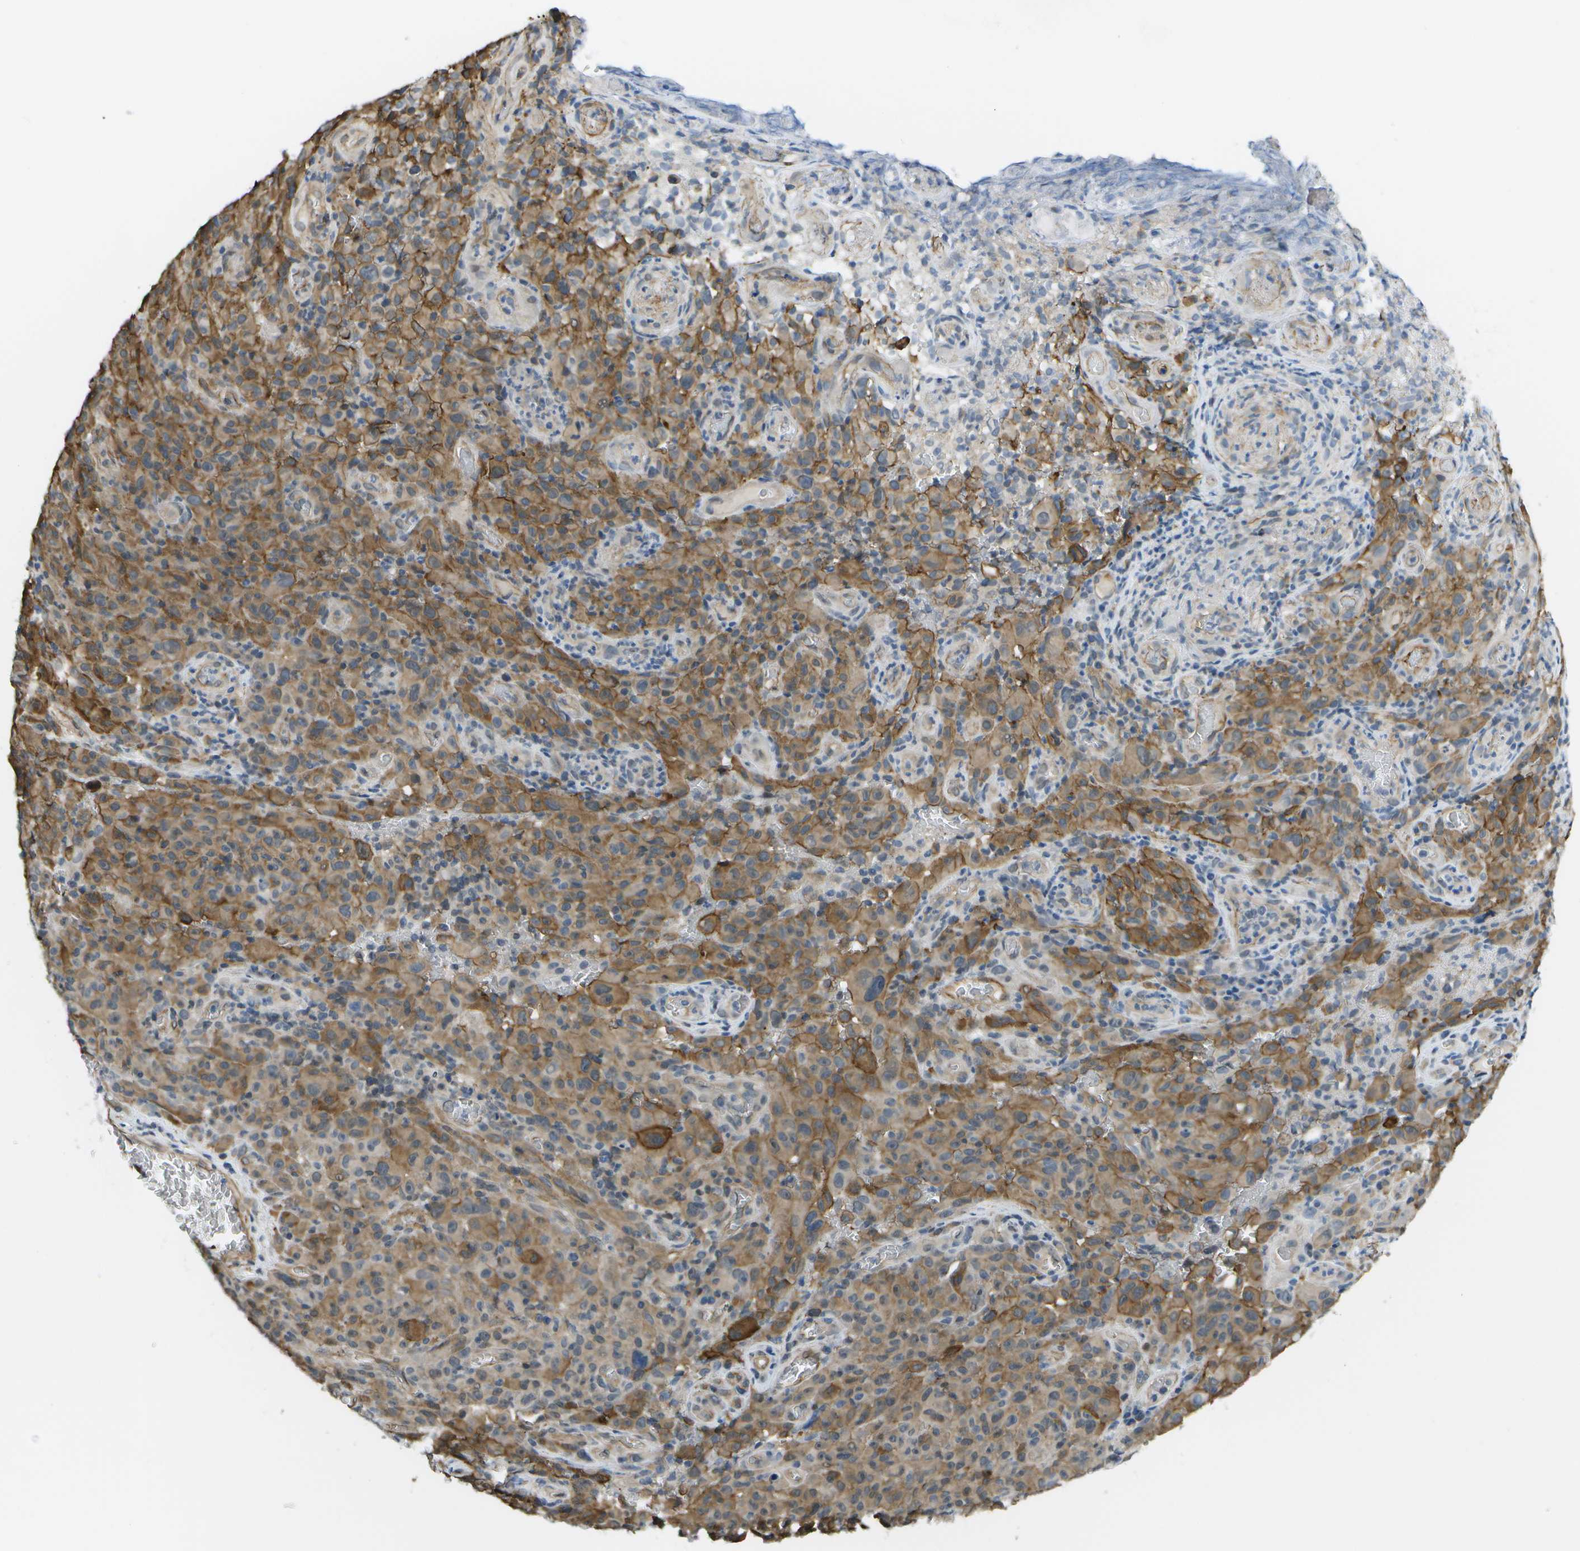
{"staining": {"intensity": "moderate", "quantity": ">75%", "location": "cytoplasmic/membranous"}, "tissue": "melanoma", "cell_type": "Tumor cells", "image_type": "cancer", "snomed": [{"axis": "morphology", "description": "Malignant melanoma, NOS"}, {"axis": "topography", "description": "Skin"}], "caption": "Human malignant melanoma stained with a protein marker demonstrates moderate staining in tumor cells.", "gene": "KIAA0040", "patient": {"sex": "female", "age": 82}}